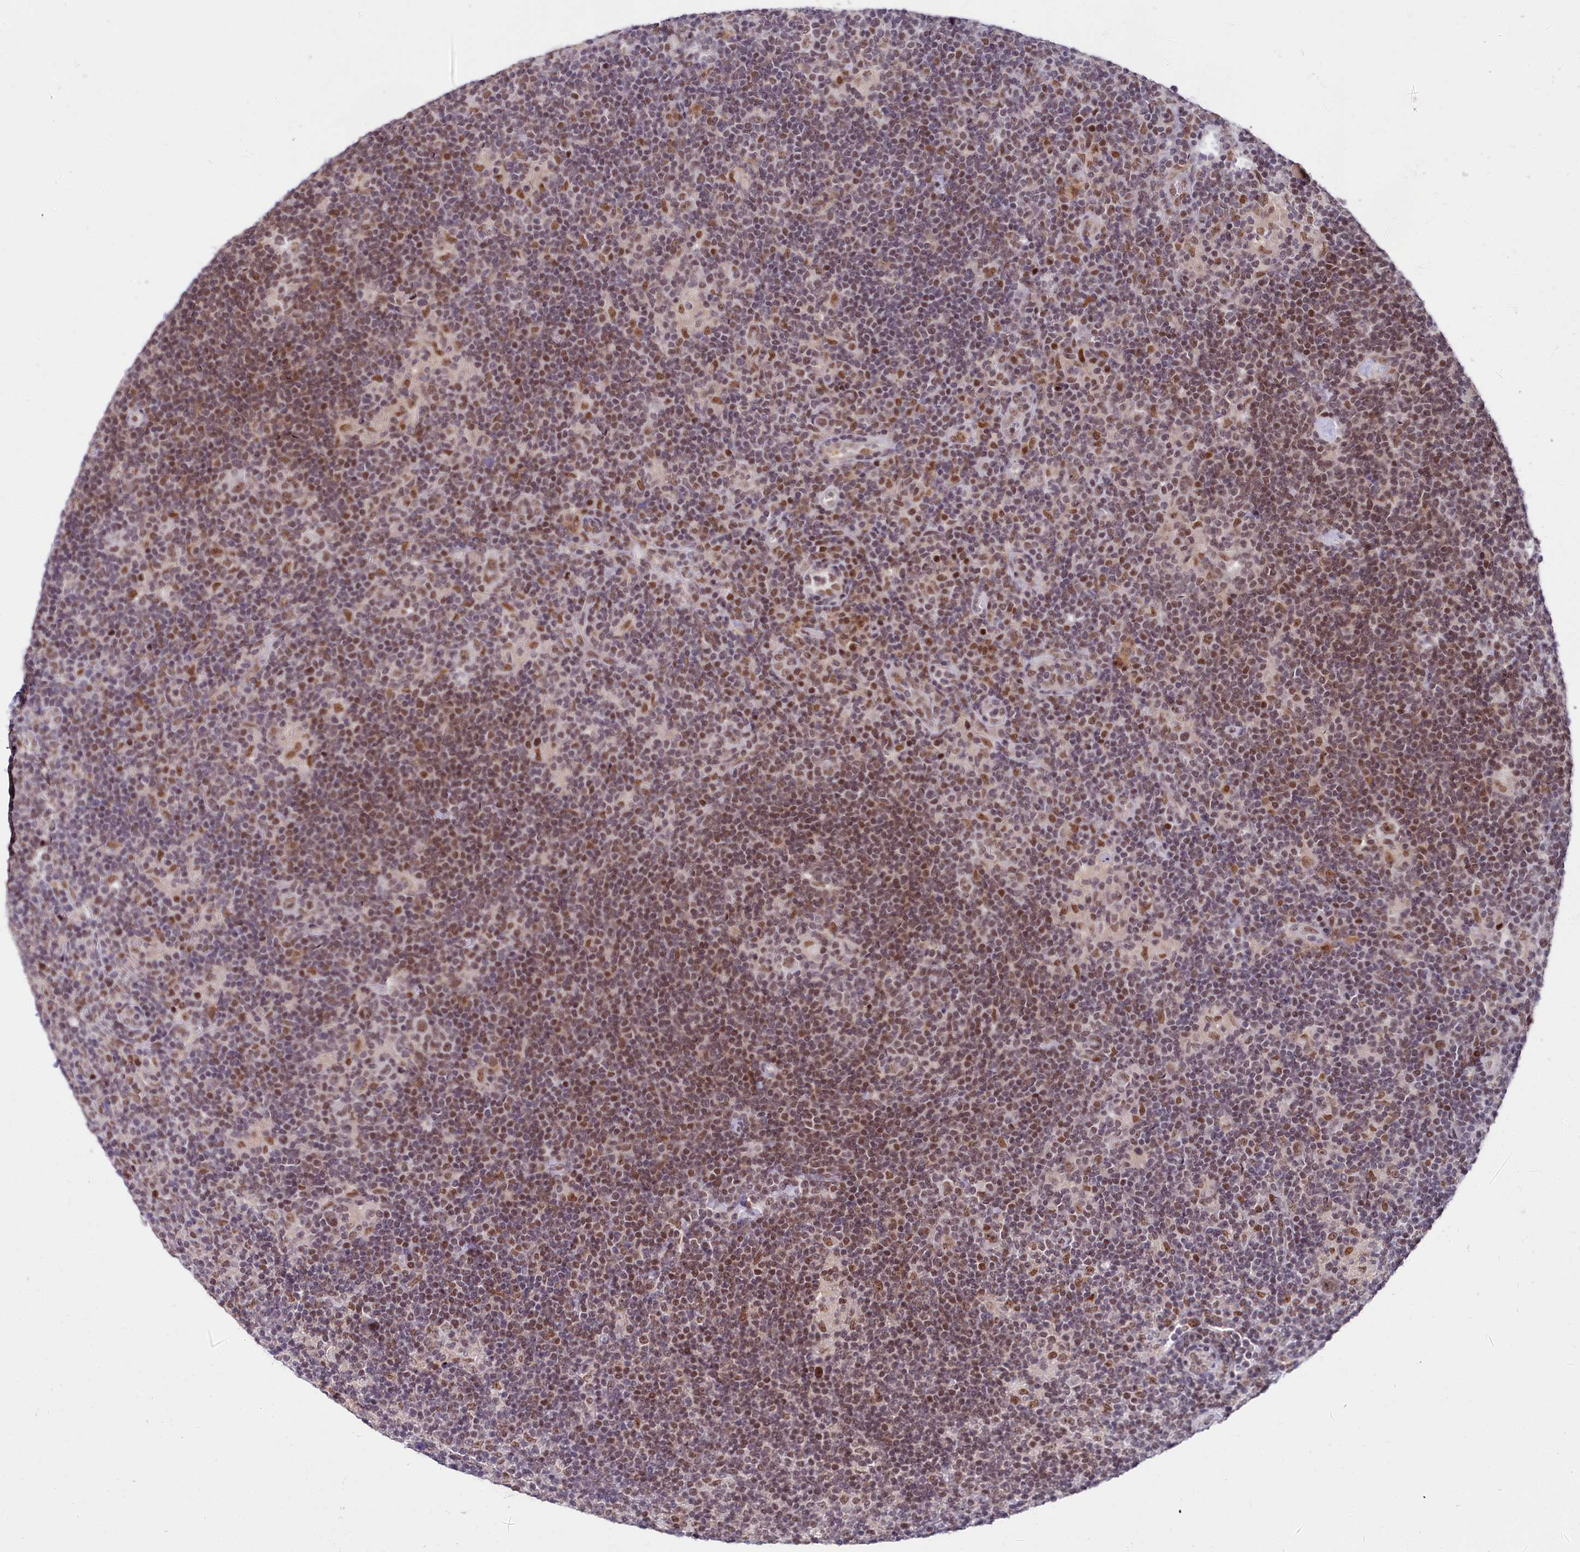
{"staining": {"intensity": "moderate", "quantity": ">75%", "location": "nuclear"}, "tissue": "lymphoma", "cell_type": "Tumor cells", "image_type": "cancer", "snomed": [{"axis": "morphology", "description": "Hodgkin's disease, NOS"}, {"axis": "topography", "description": "Lymph node"}], "caption": "Hodgkin's disease was stained to show a protein in brown. There is medium levels of moderate nuclear expression in about >75% of tumor cells.", "gene": "SCAF11", "patient": {"sex": "female", "age": 57}}